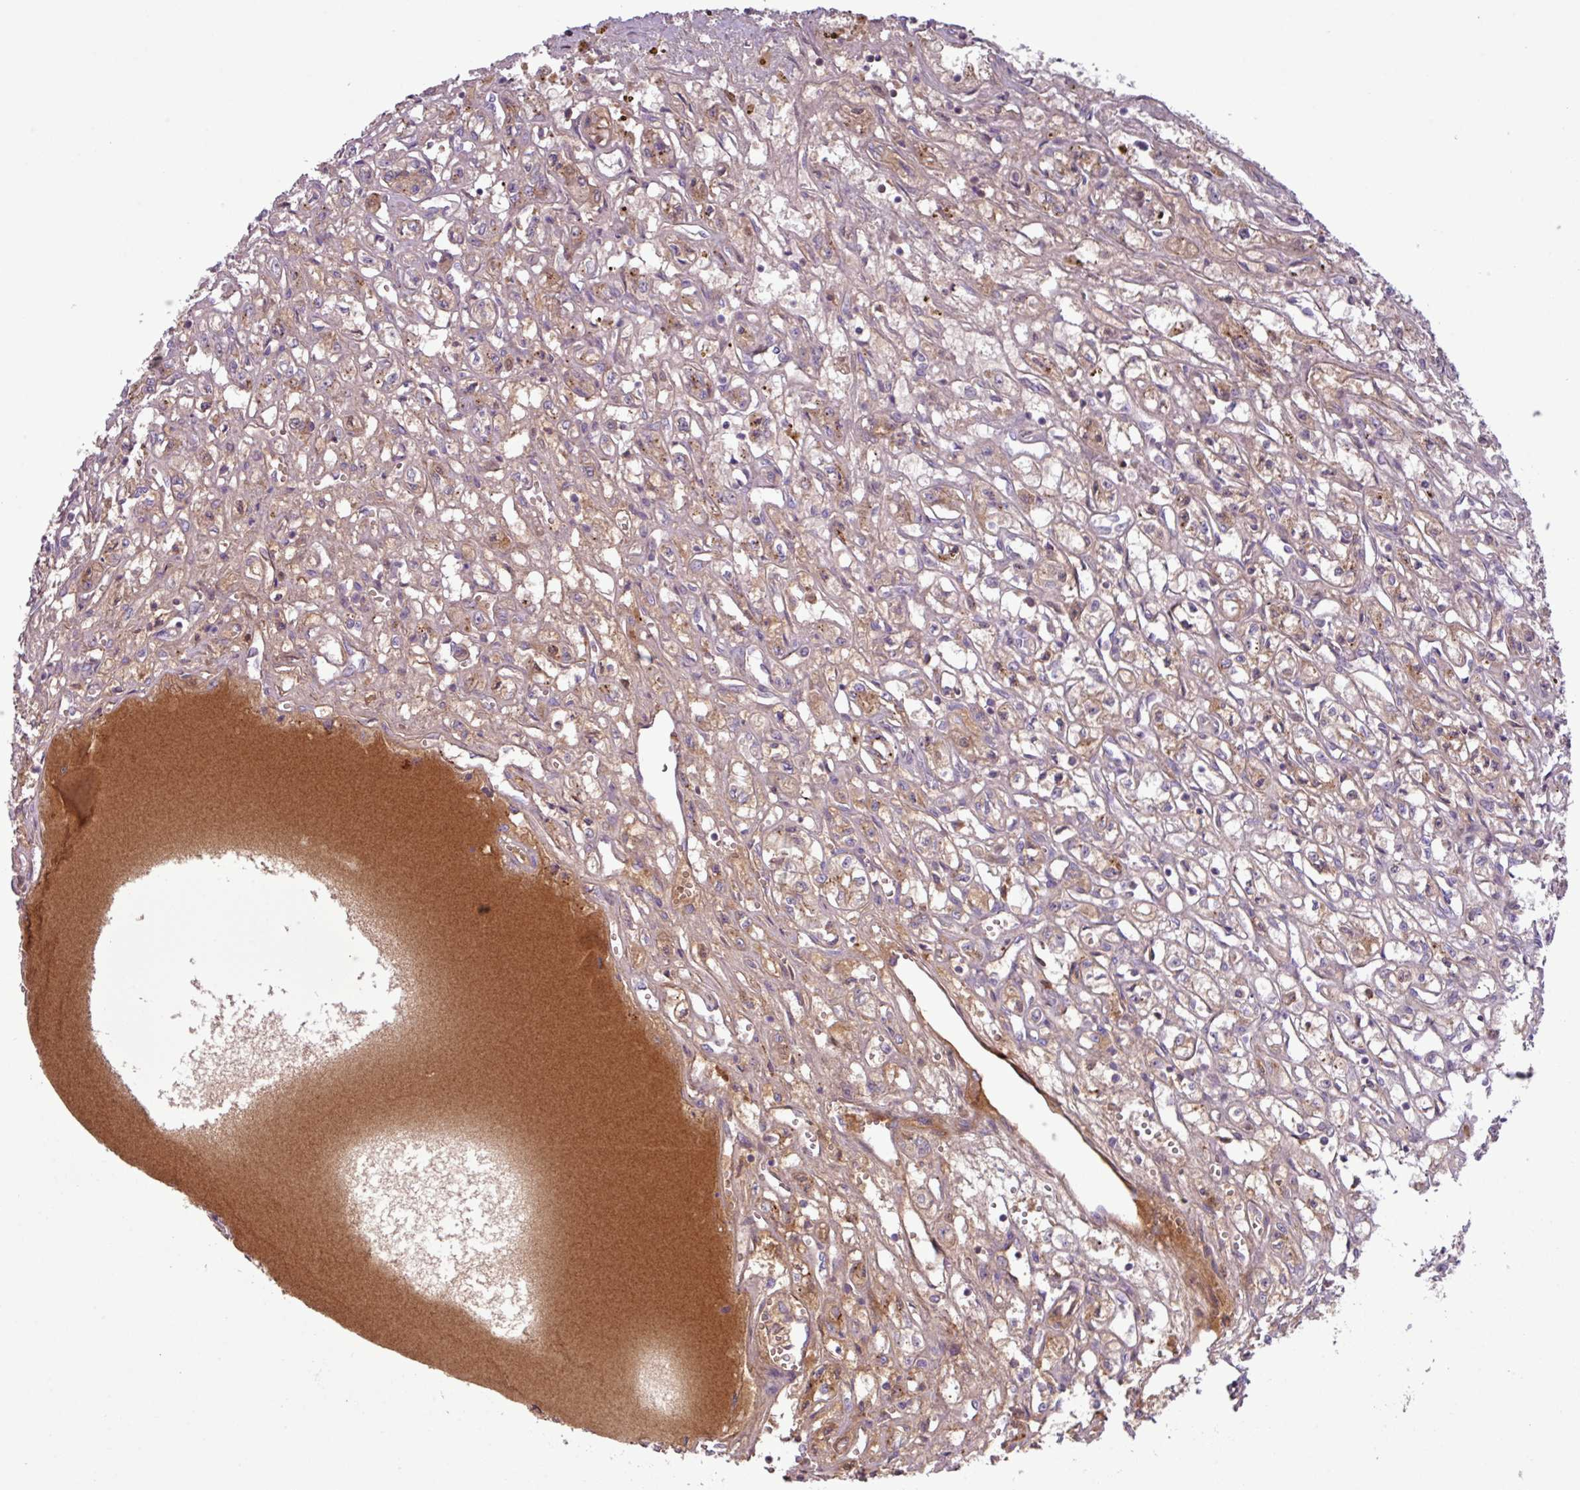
{"staining": {"intensity": "weak", "quantity": ">75%", "location": "cytoplasmic/membranous"}, "tissue": "renal cancer", "cell_type": "Tumor cells", "image_type": "cancer", "snomed": [{"axis": "morphology", "description": "Adenocarcinoma, NOS"}, {"axis": "topography", "description": "Kidney"}], "caption": "Renal cancer was stained to show a protein in brown. There is low levels of weak cytoplasmic/membranous expression in about >75% of tumor cells.", "gene": "C4B", "patient": {"sex": "male", "age": 56}}